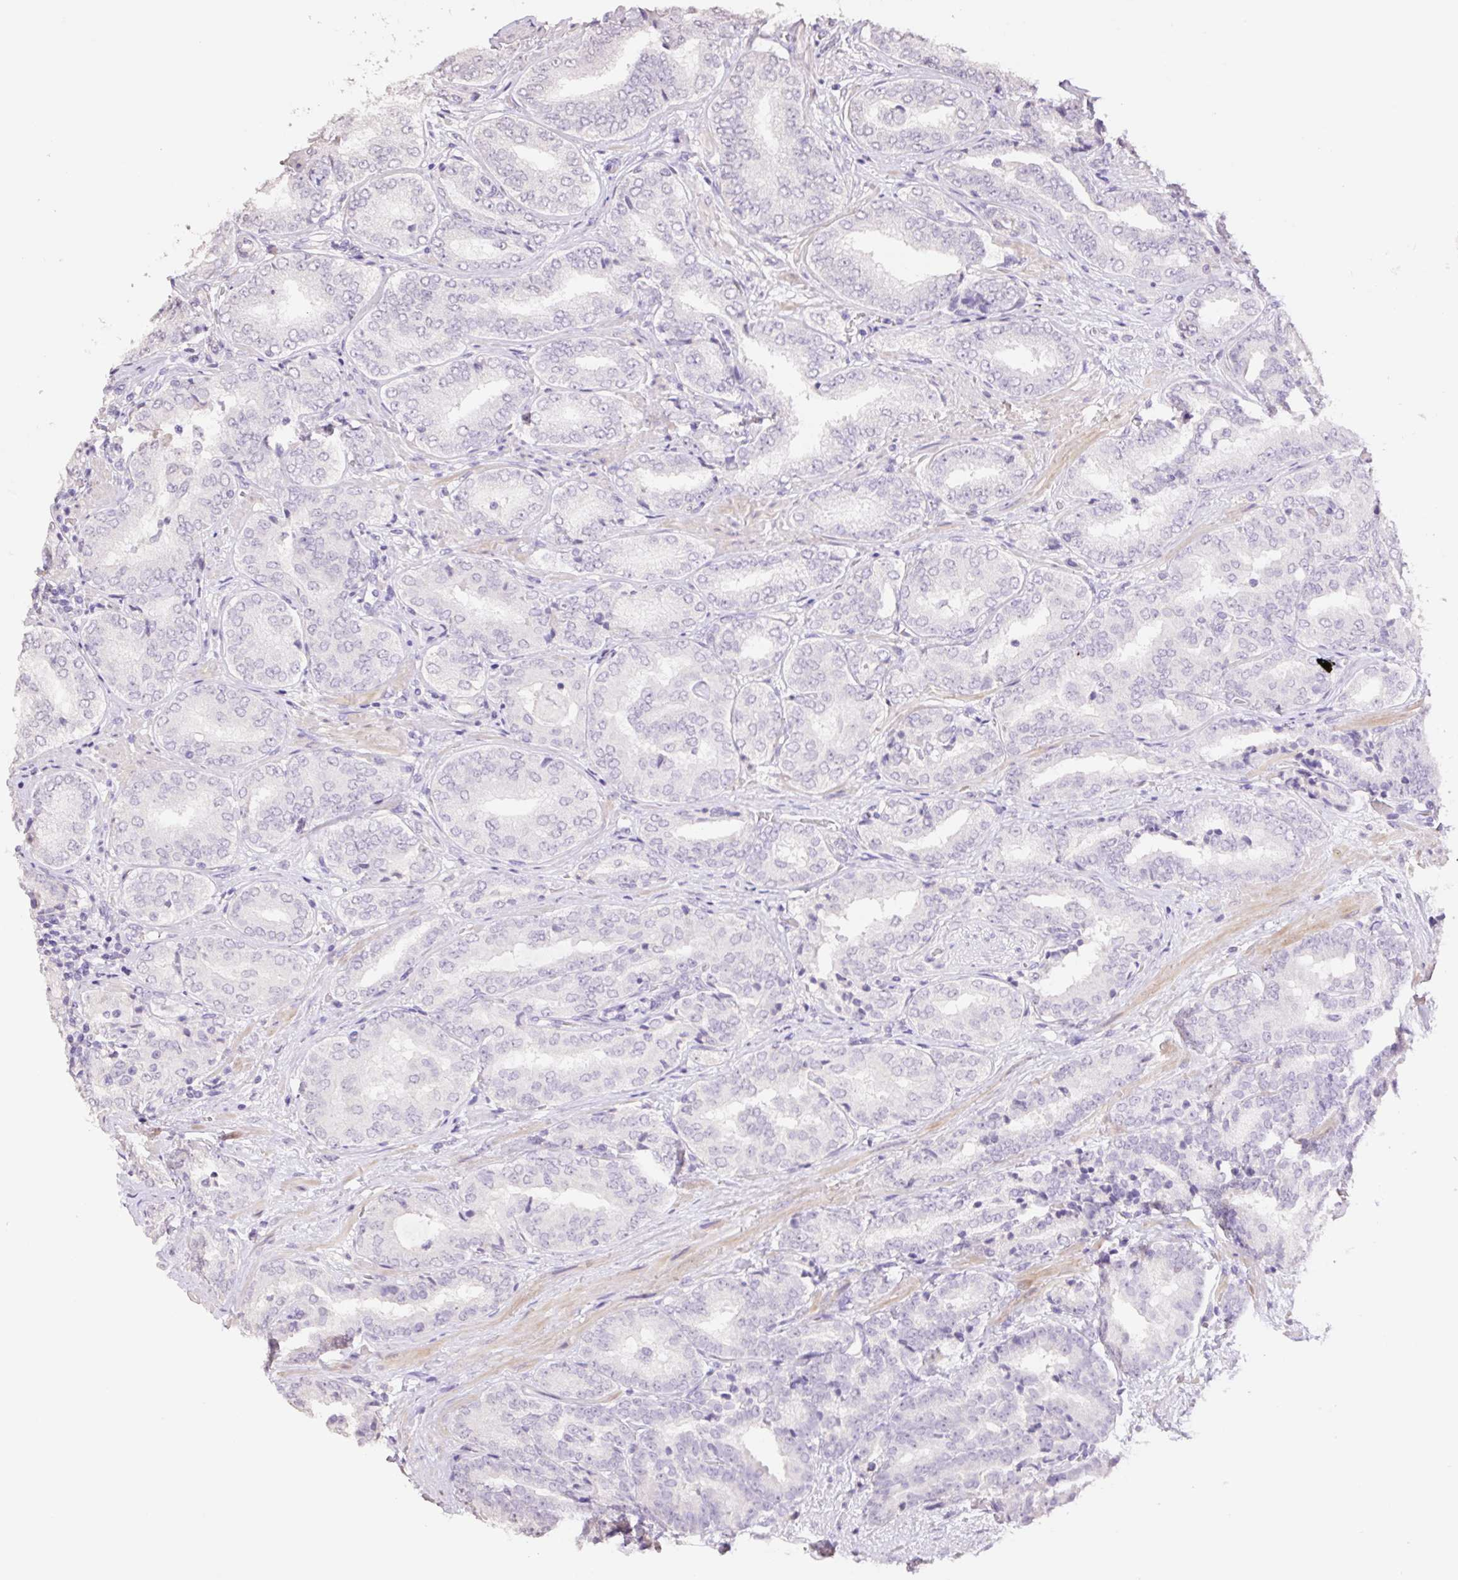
{"staining": {"intensity": "negative", "quantity": "none", "location": "none"}, "tissue": "prostate cancer", "cell_type": "Tumor cells", "image_type": "cancer", "snomed": [{"axis": "morphology", "description": "Adenocarcinoma, High grade"}, {"axis": "topography", "description": "Prostate"}], "caption": "Immunohistochemical staining of human prostate cancer (high-grade adenocarcinoma) displays no significant positivity in tumor cells.", "gene": "HCRTR2", "patient": {"sex": "male", "age": 72}}